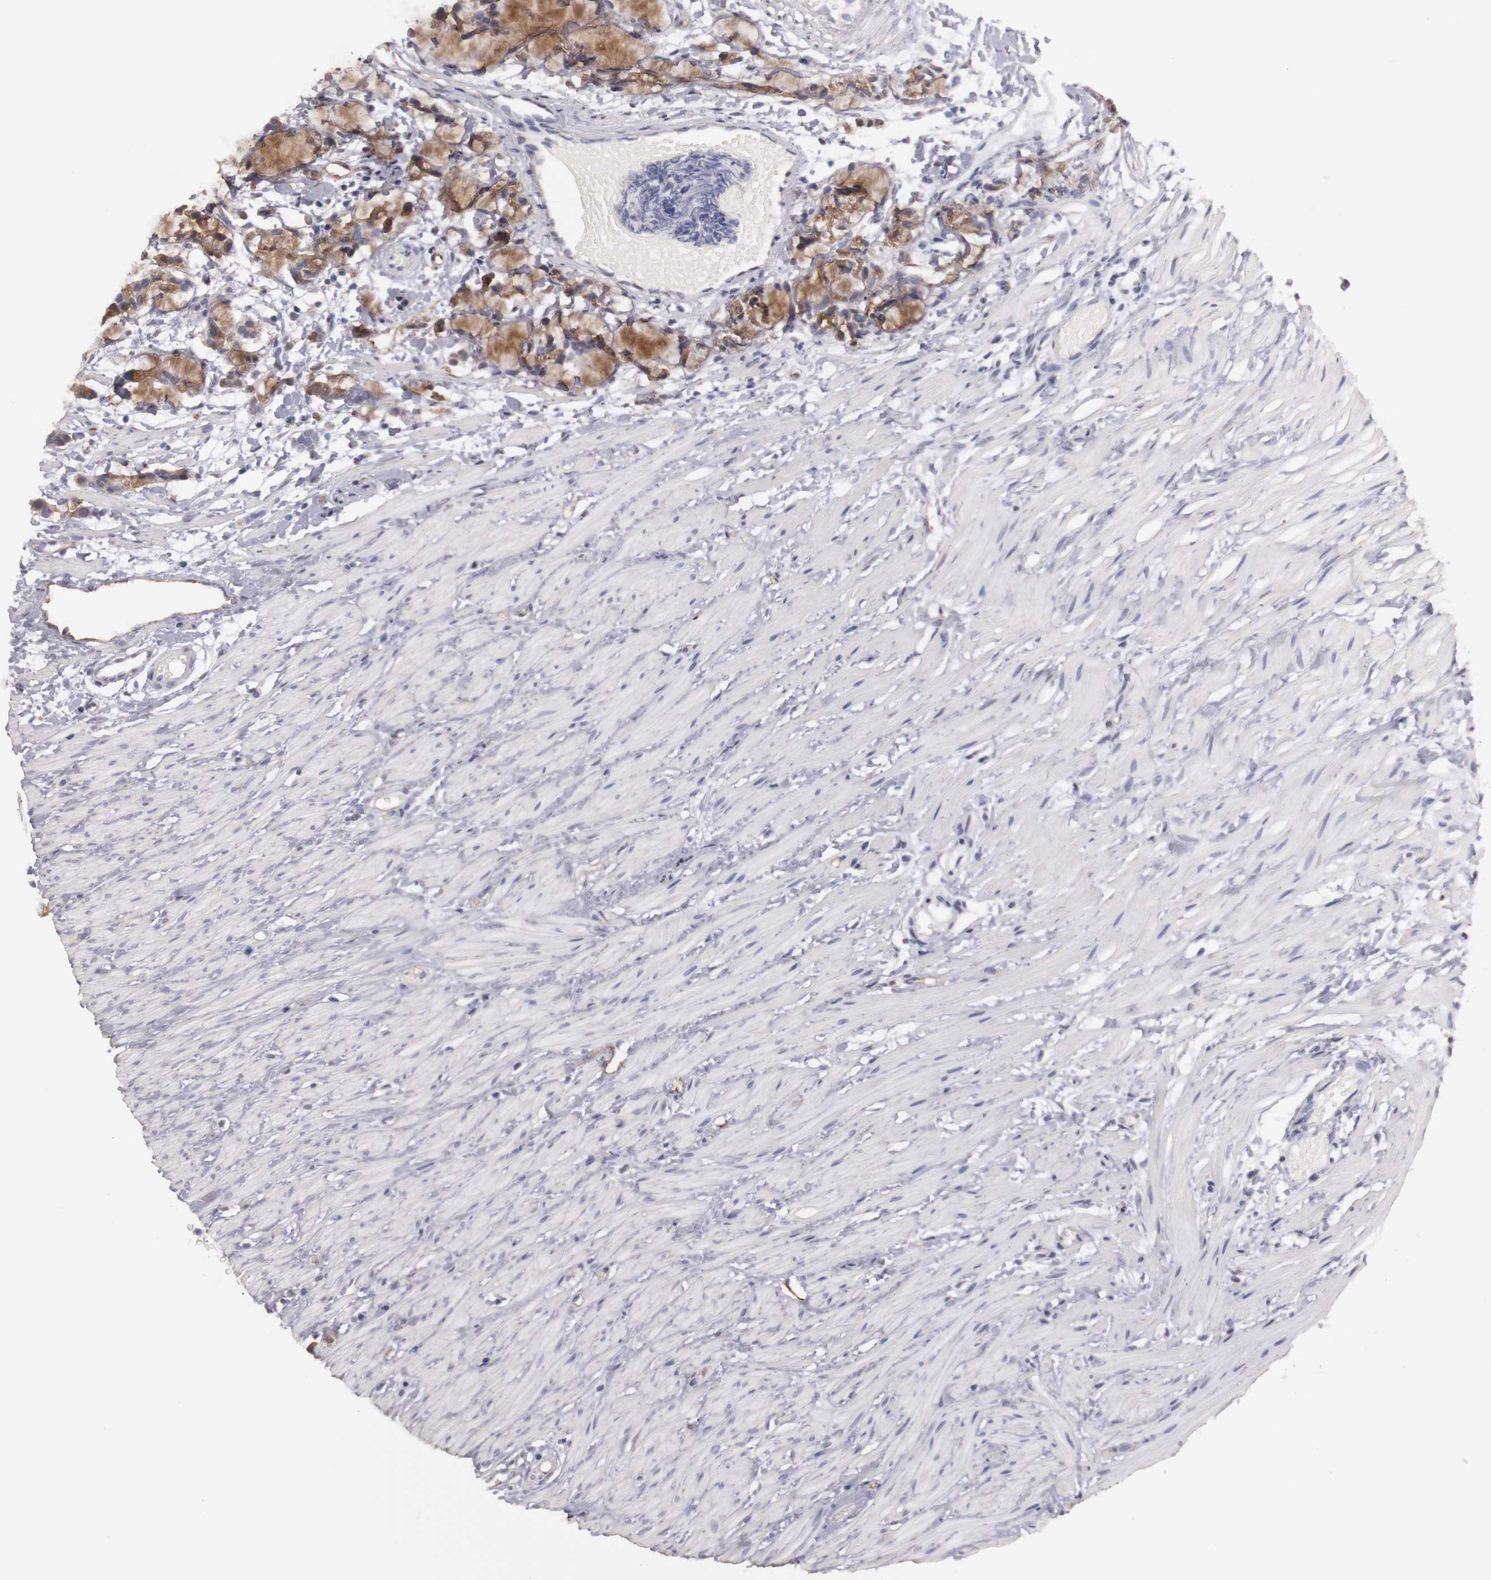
{"staining": {"intensity": "moderate", "quantity": ">75%", "location": "cytoplasmic/membranous"}, "tissue": "colorectal cancer", "cell_type": "Tumor cells", "image_type": "cancer", "snomed": [{"axis": "morphology", "description": "Adenocarcinoma, NOS"}, {"axis": "topography", "description": "Colon"}], "caption": "This histopathology image shows adenocarcinoma (colorectal) stained with immunohistochemistry to label a protein in brown. The cytoplasmic/membranous of tumor cells show moderate positivity for the protein. Nuclei are counter-stained blue.", "gene": "PLEKHA1", "patient": {"sex": "male", "age": 14}}